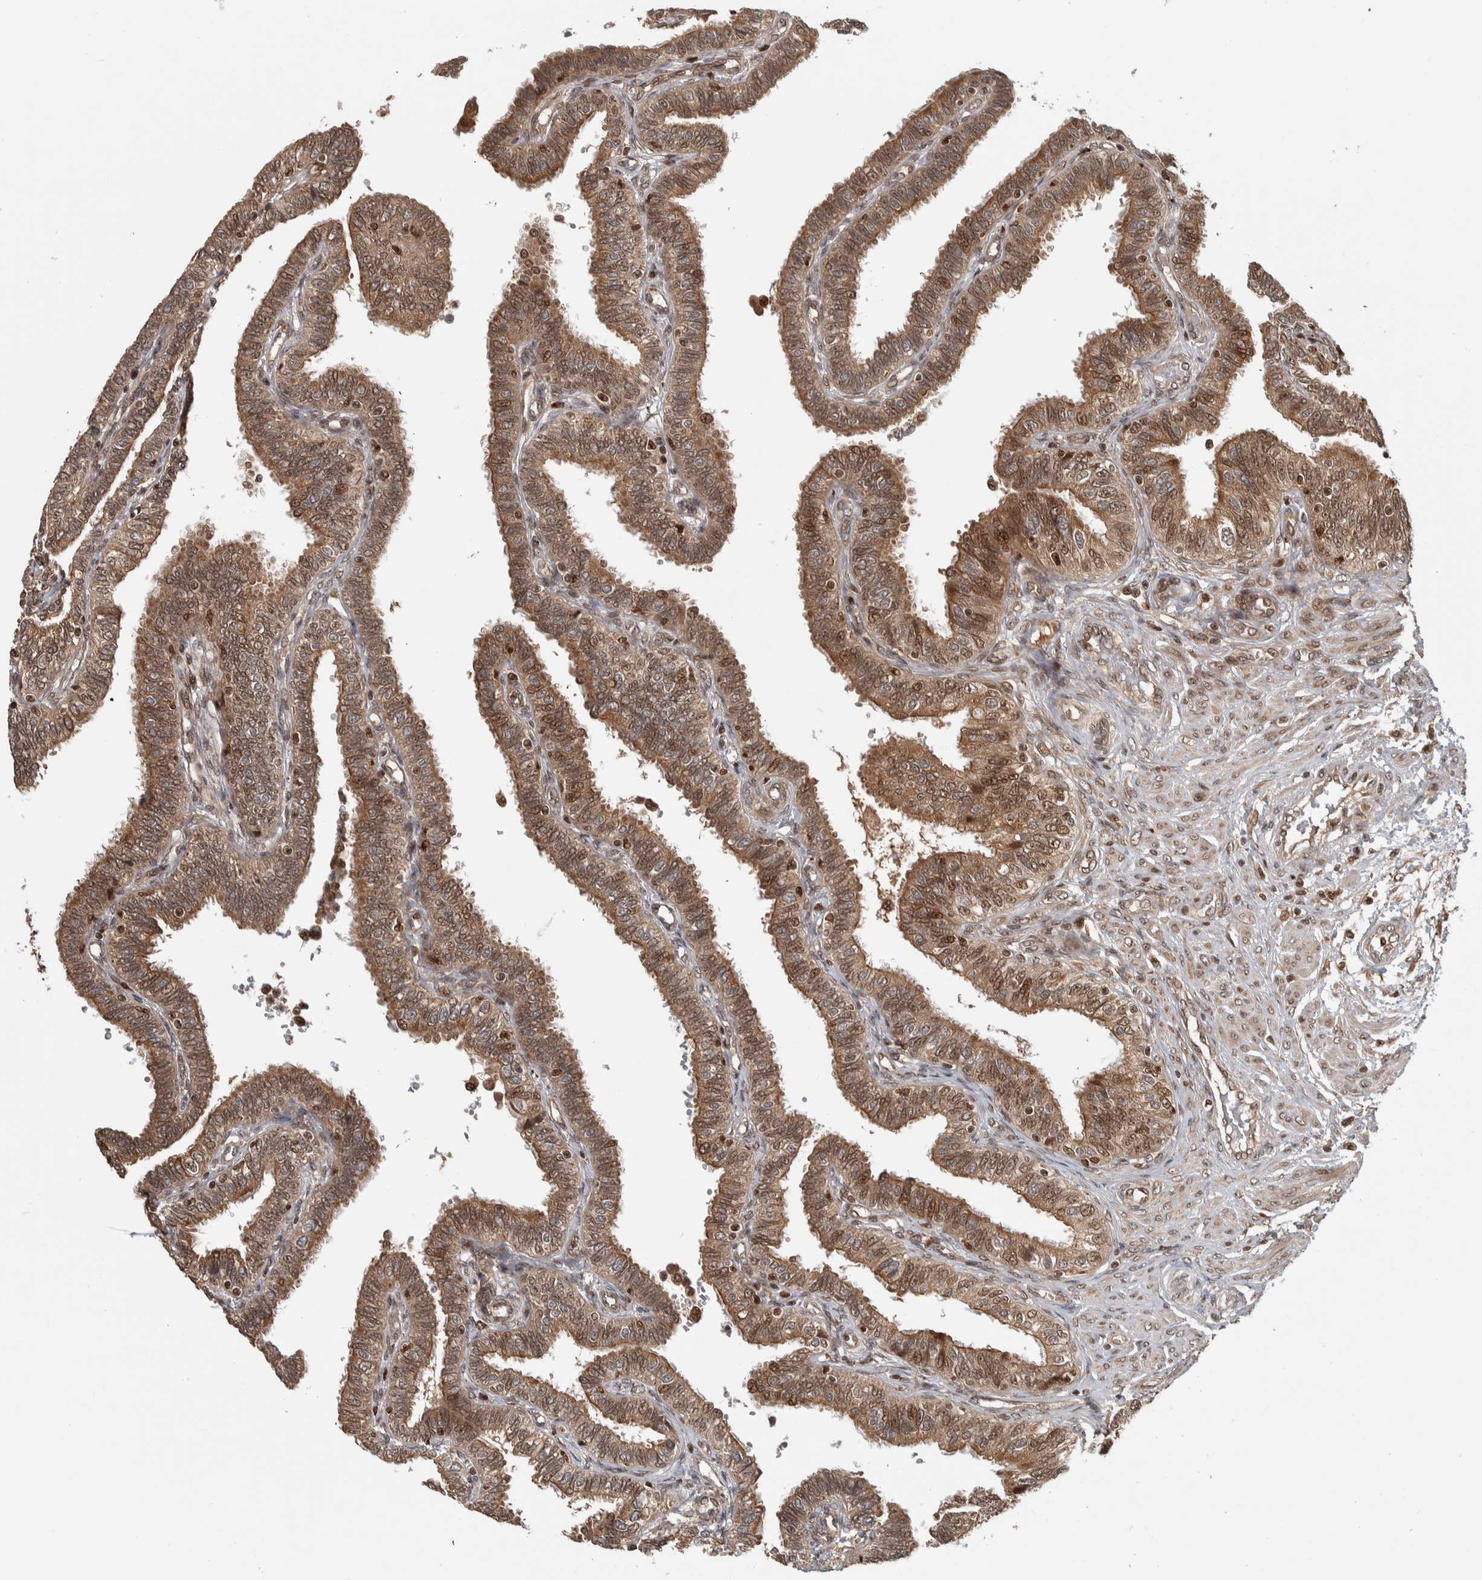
{"staining": {"intensity": "moderate", "quantity": ">75%", "location": "cytoplasmic/membranous,nuclear"}, "tissue": "fallopian tube", "cell_type": "Glandular cells", "image_type": "normal", "snomed": [{"axis": "morphology", "description": "Normal tissue, NOS"}, {"axis": "topography", "description": "Fallopian tube"}, {"axis": "topography", "description": "Placenta"}], "caption": "Brown immunohistochemical staining in unremarkable fallopian tube shows moderate cytoplasmic/membranous,nuclear expression in about >75% of glandular cells.", "gene": "RPS6KA4", "patient": {"sex": "female", "age": 34}}